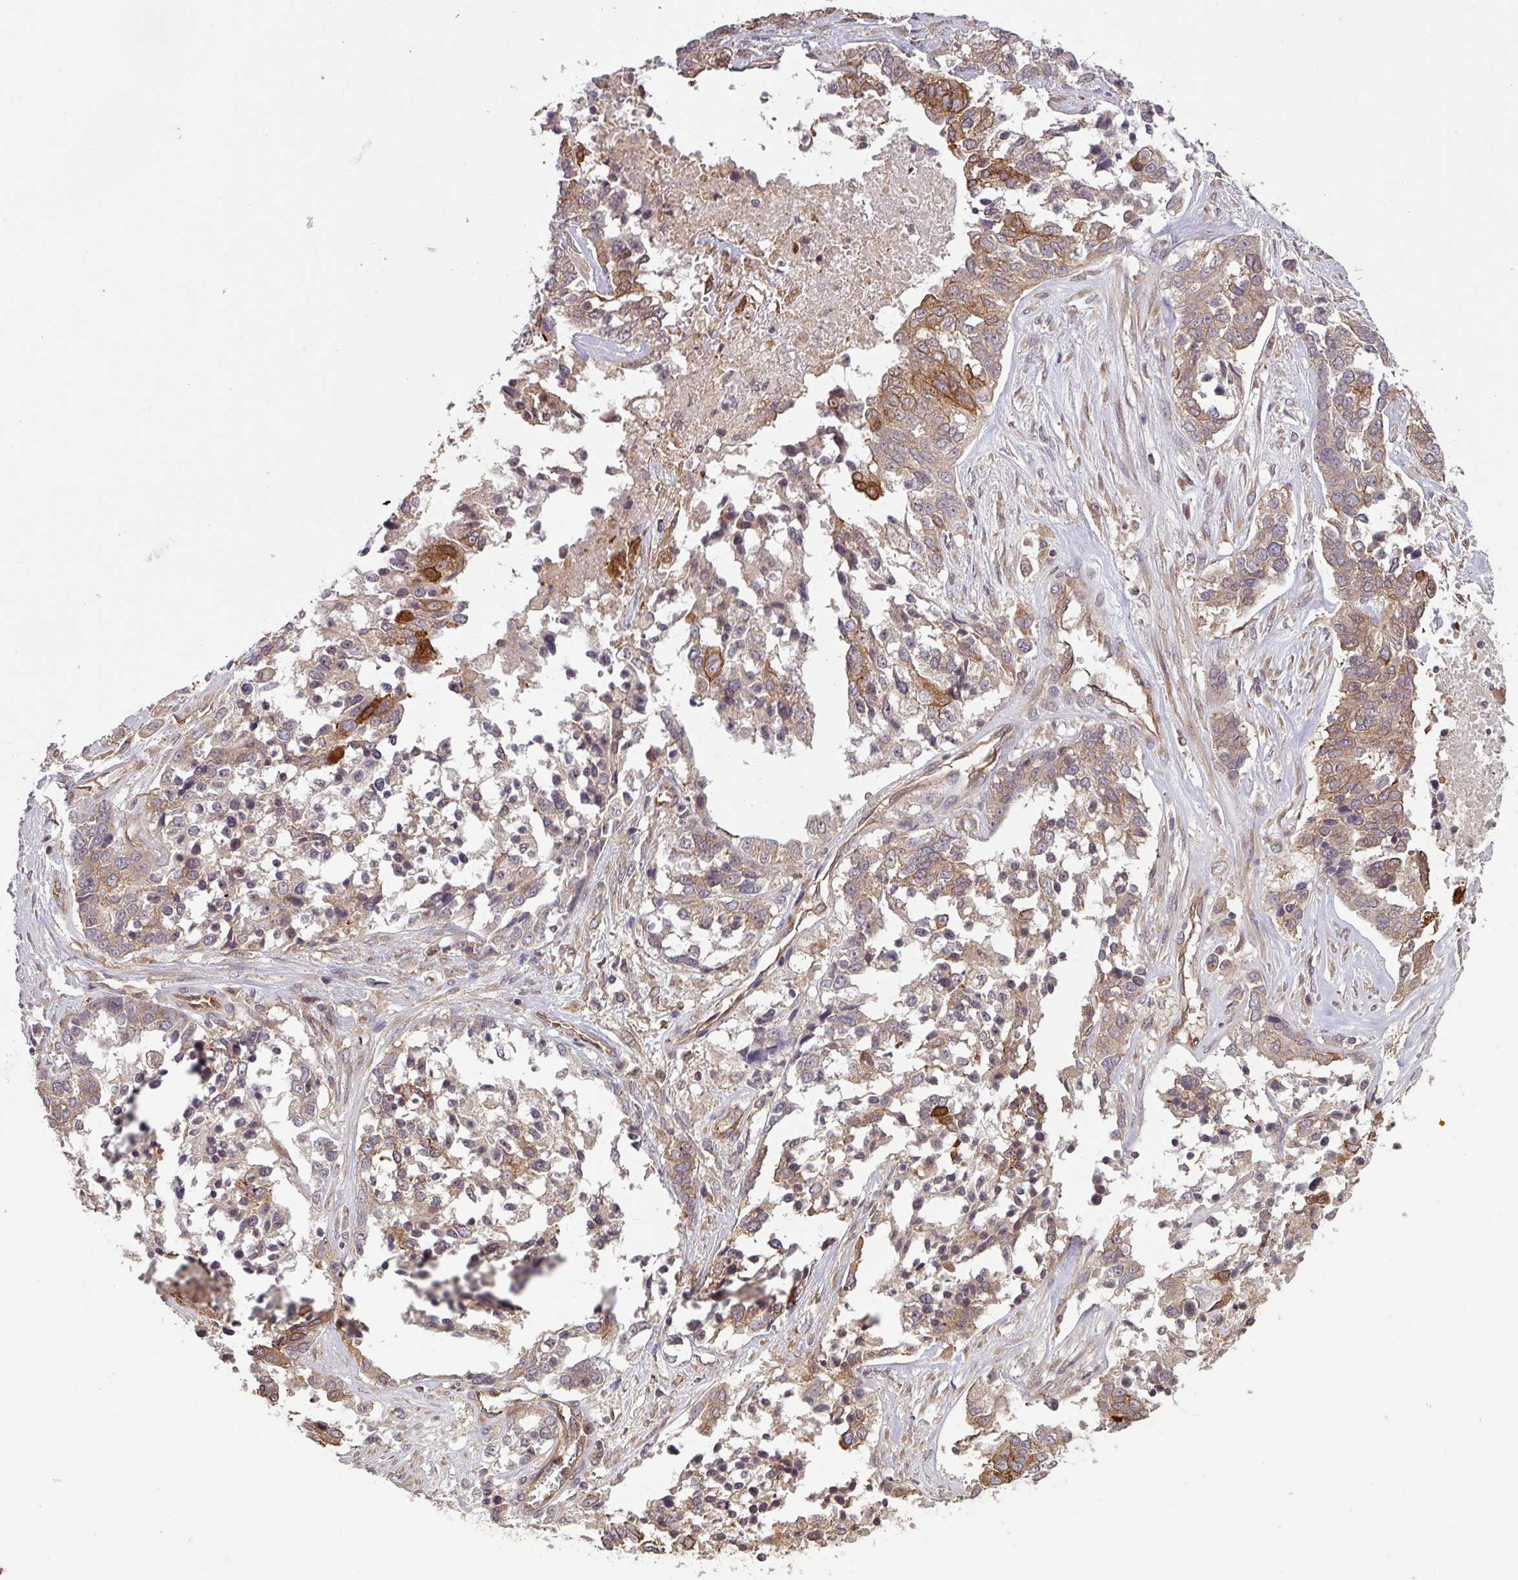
{"staining": {"intensity": "moderate", "quantity": "25%-75%", "location": "cytoplasmic/membranous"}, "tissue": "ovarian cancer", "cell_type": "Tumor cells", "image_type": "cancer", "snomed": [{"axis": "morphology", "description": "Cystadenocarcinoma, serous, NOS"}, {"axis": "topography", "description": "Ovary"}], "caption": "Protein positivity by immunohistochemistry displays moderate cytoplasmic/membranous positivity in about 25%-75% of tumor cells in serous cystadenocarcinoma (ovarian).", "gene": "CYFIP2", "patient": {"sex": "female", "age": 44}}